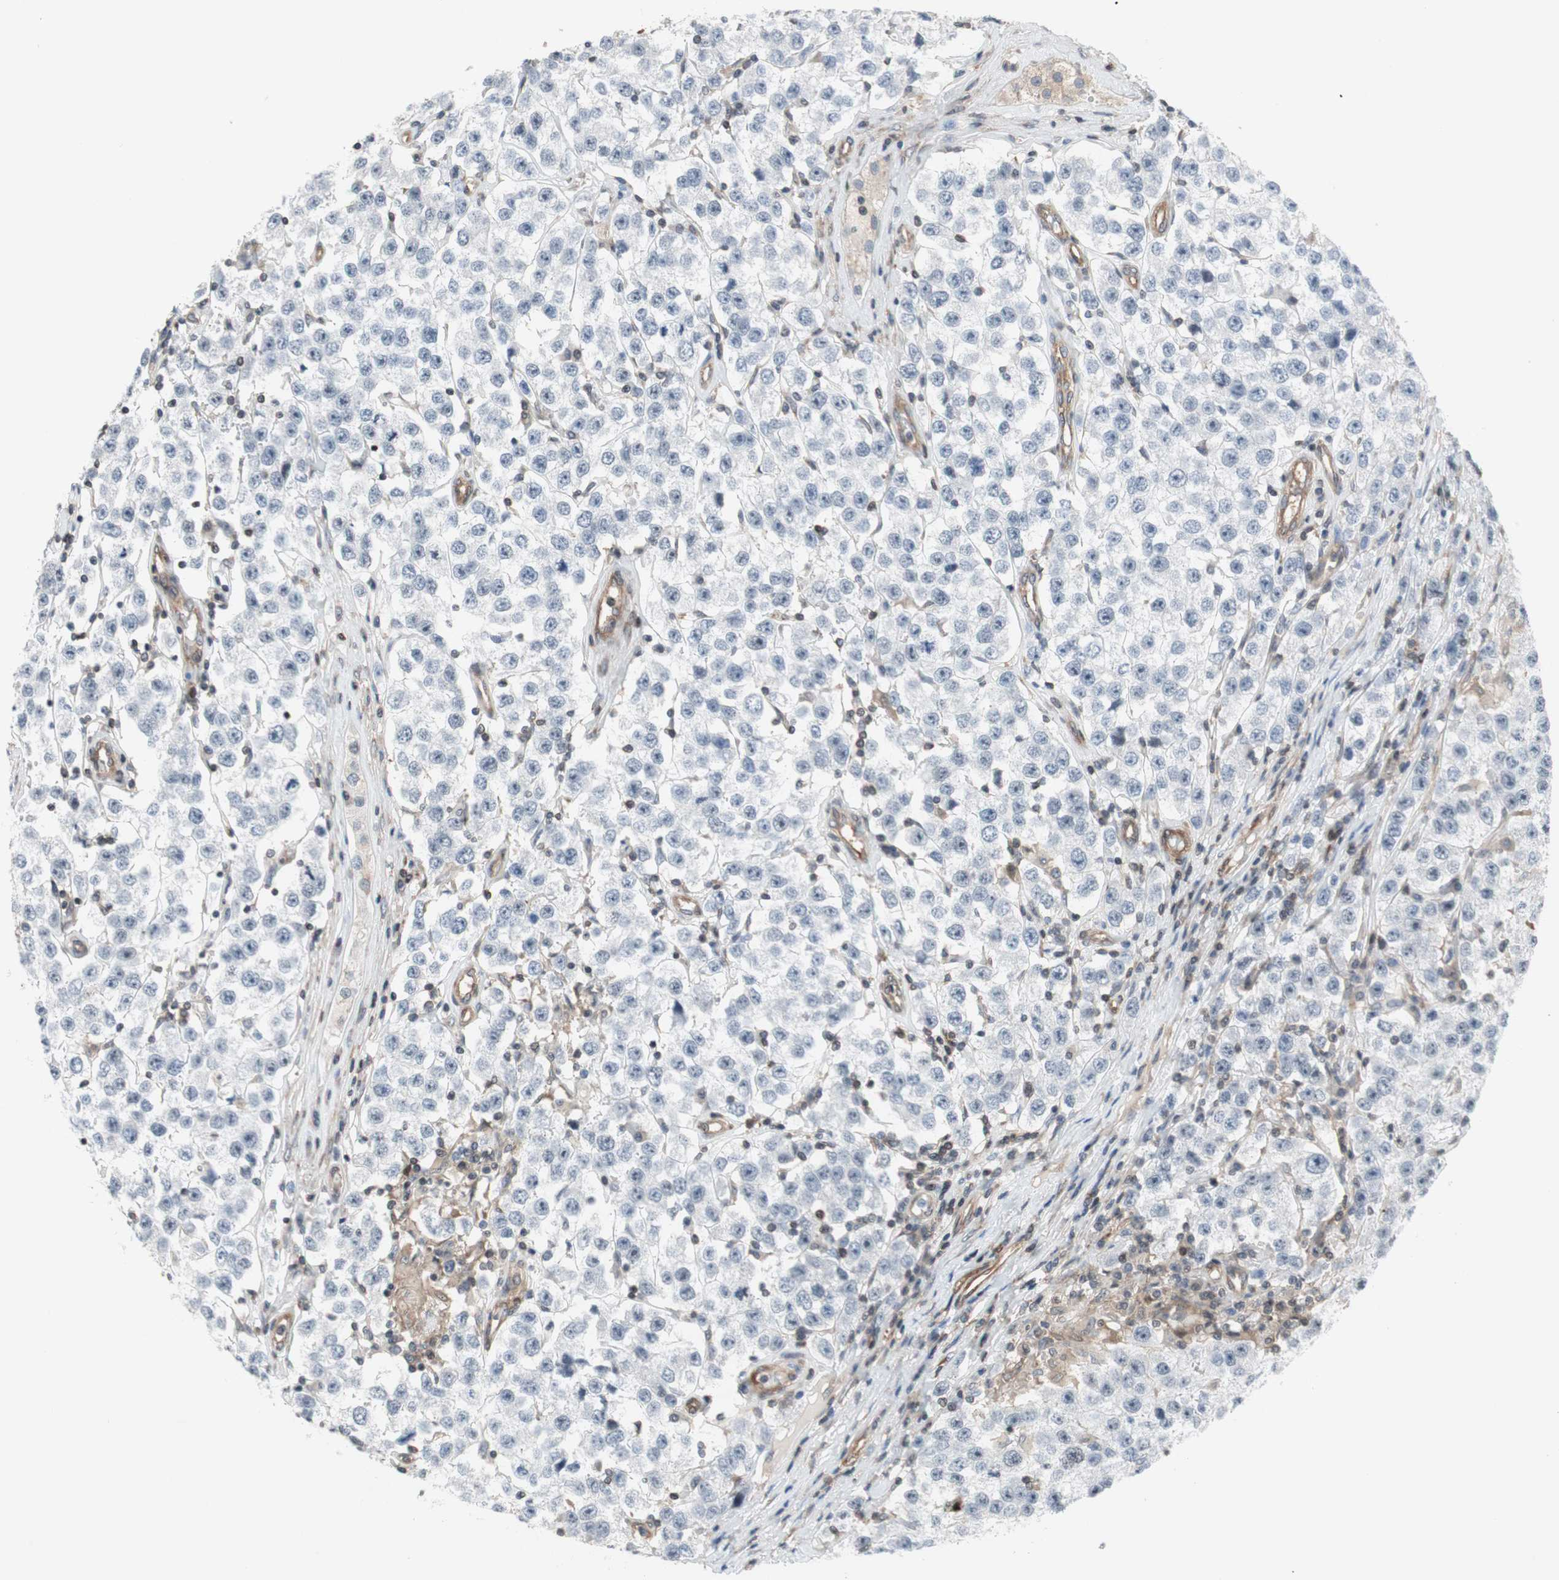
{"staining": {"intensity": "negative", "quantity": "none", "location": "none"}, "tissue": "testis cancer", "cell_type": "Tumor cells", "image_type": "cancer", "snomed": [{"axis": "morphology", "description": "Seminoma, NOS"}, {"axis": "topography", "description": "Testis"}], "caption": "High power microscopy micrograph of an immunohistochemistry micrograph of testis cancer, revealing no significant positivity in tumor cells.", "gene": "ZNF512B", "patient": {"sex": "male", "age": 52}}